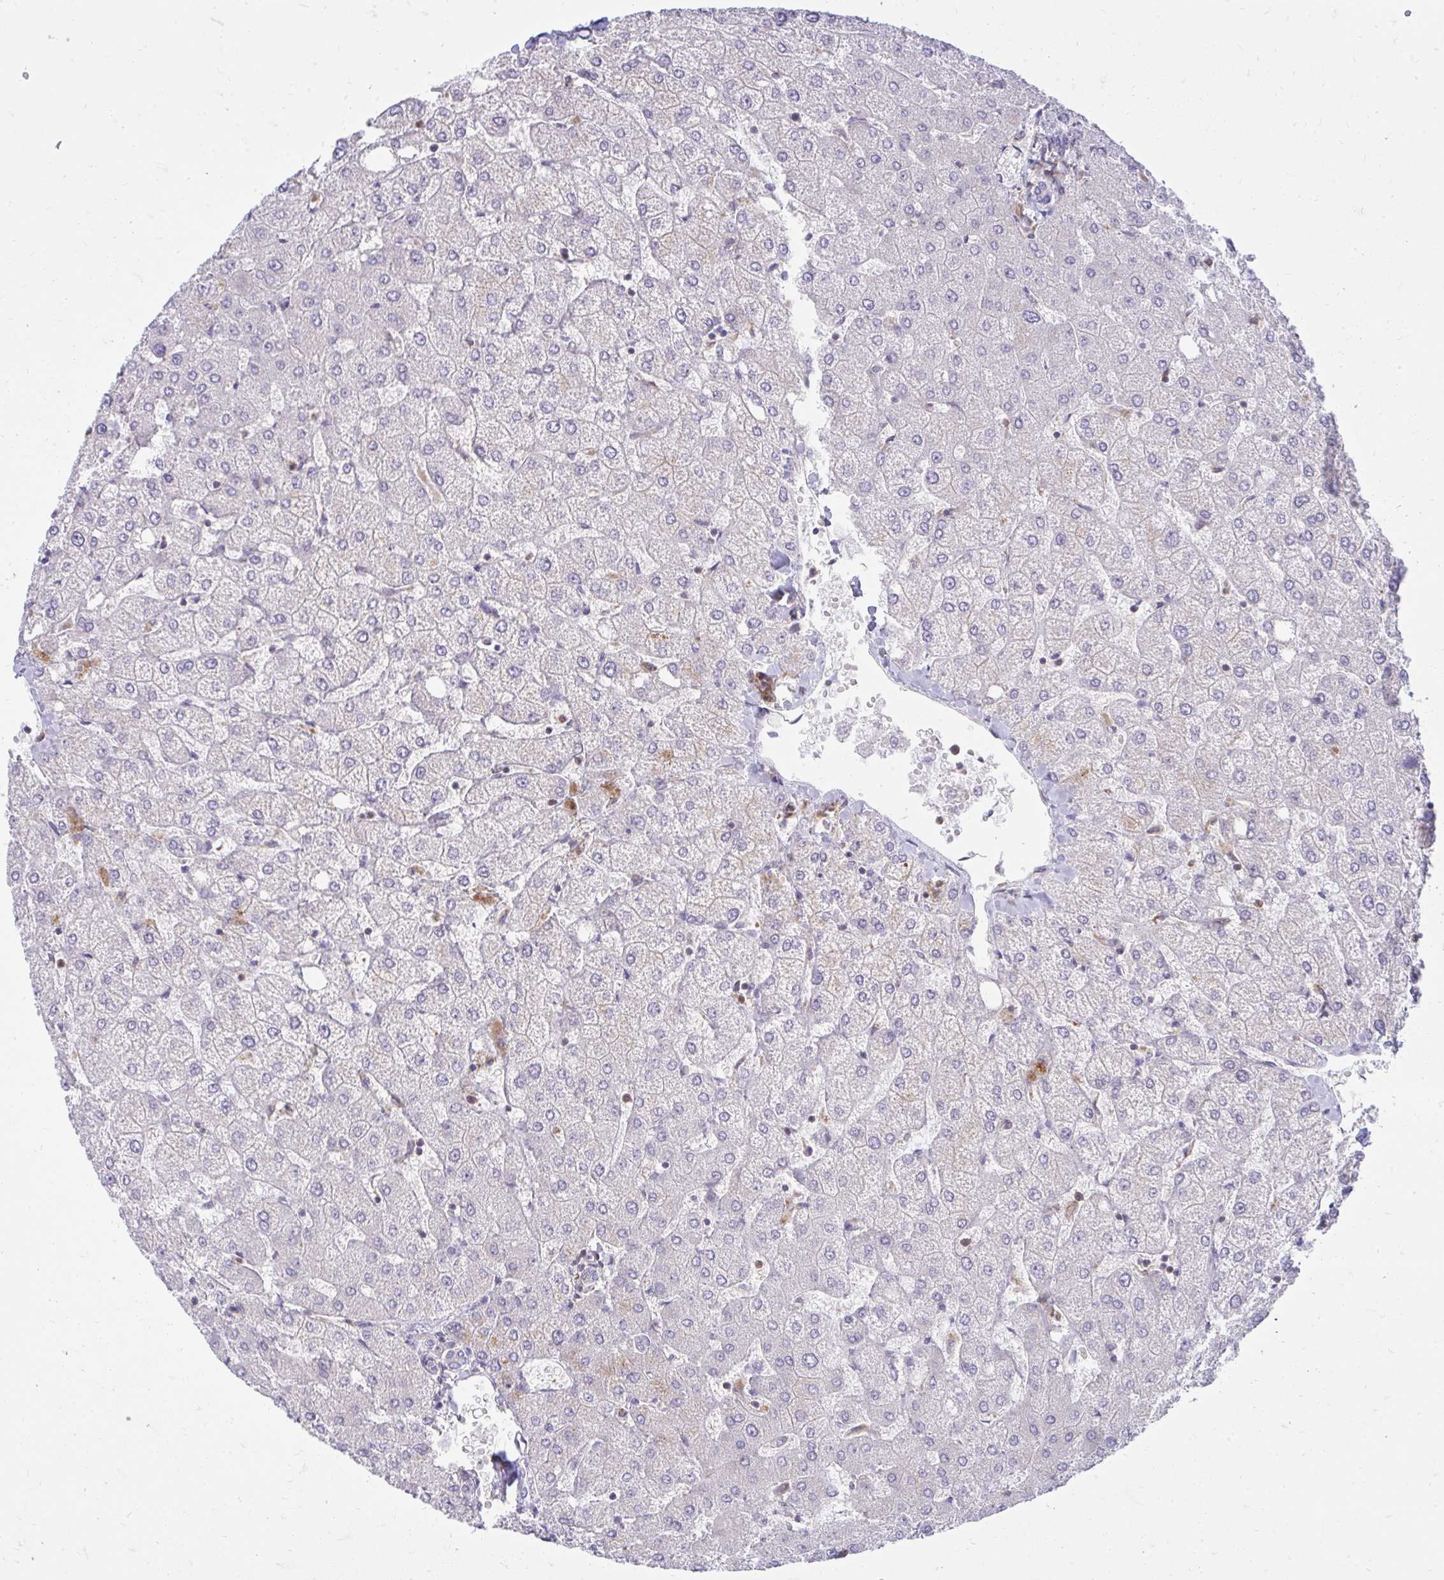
{"staining": {"intensity": "negative", "quantity": "none", "location": "none"}, "tissue": "liver", "cell_type": "Cholangiocytes", "image_type": "normal", "snomed": [{"axis": "morphology", "description": "Normal tissue, NOS"}, {"axis": "topography", "description": "Liver"}], "caption": "Immunohistochemical staining of unremarkable human liver displays no significant staining in cholangiocytes.", "gene": "ASAP1", "patient": {"sex": "female", "age": 54}}